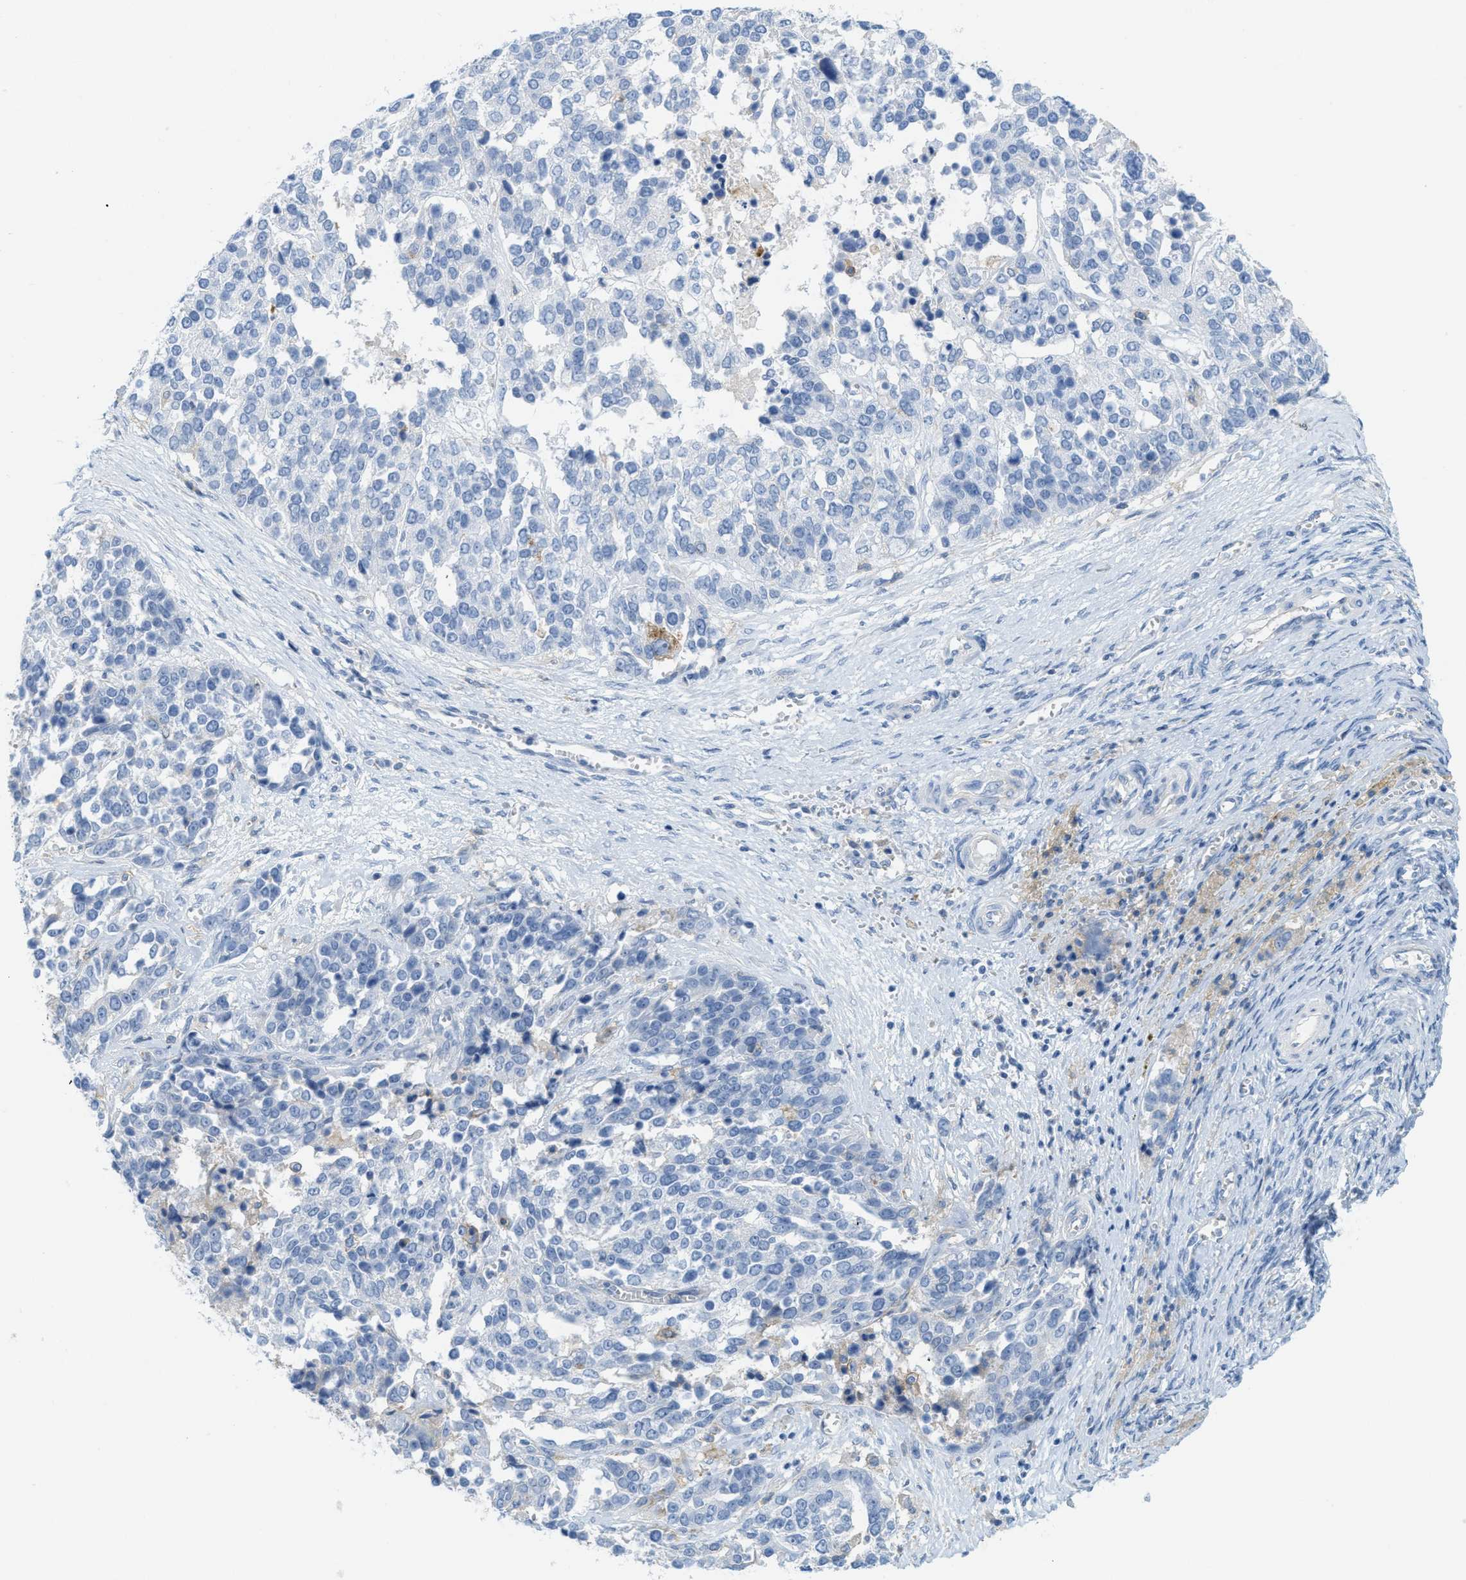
{"staining": {"intensity": "negative", "quantity": "none", "location": "none"}, "tissue": "ovarian cancer", "cell_type": "Tumor cells", "image_type": "cancer", "snomed": [{"axis": "morphology", "description": "Cystadenocarcinoma, serous, NOS"}, {"axis": "topography", "description": "Ovary"}], "caption": "Micrograph shows no protein expression in tumor cells of ovarian cancer tissue.", "gene": "SLC3A2", "patient": {"sex": "female", "age": 44}}